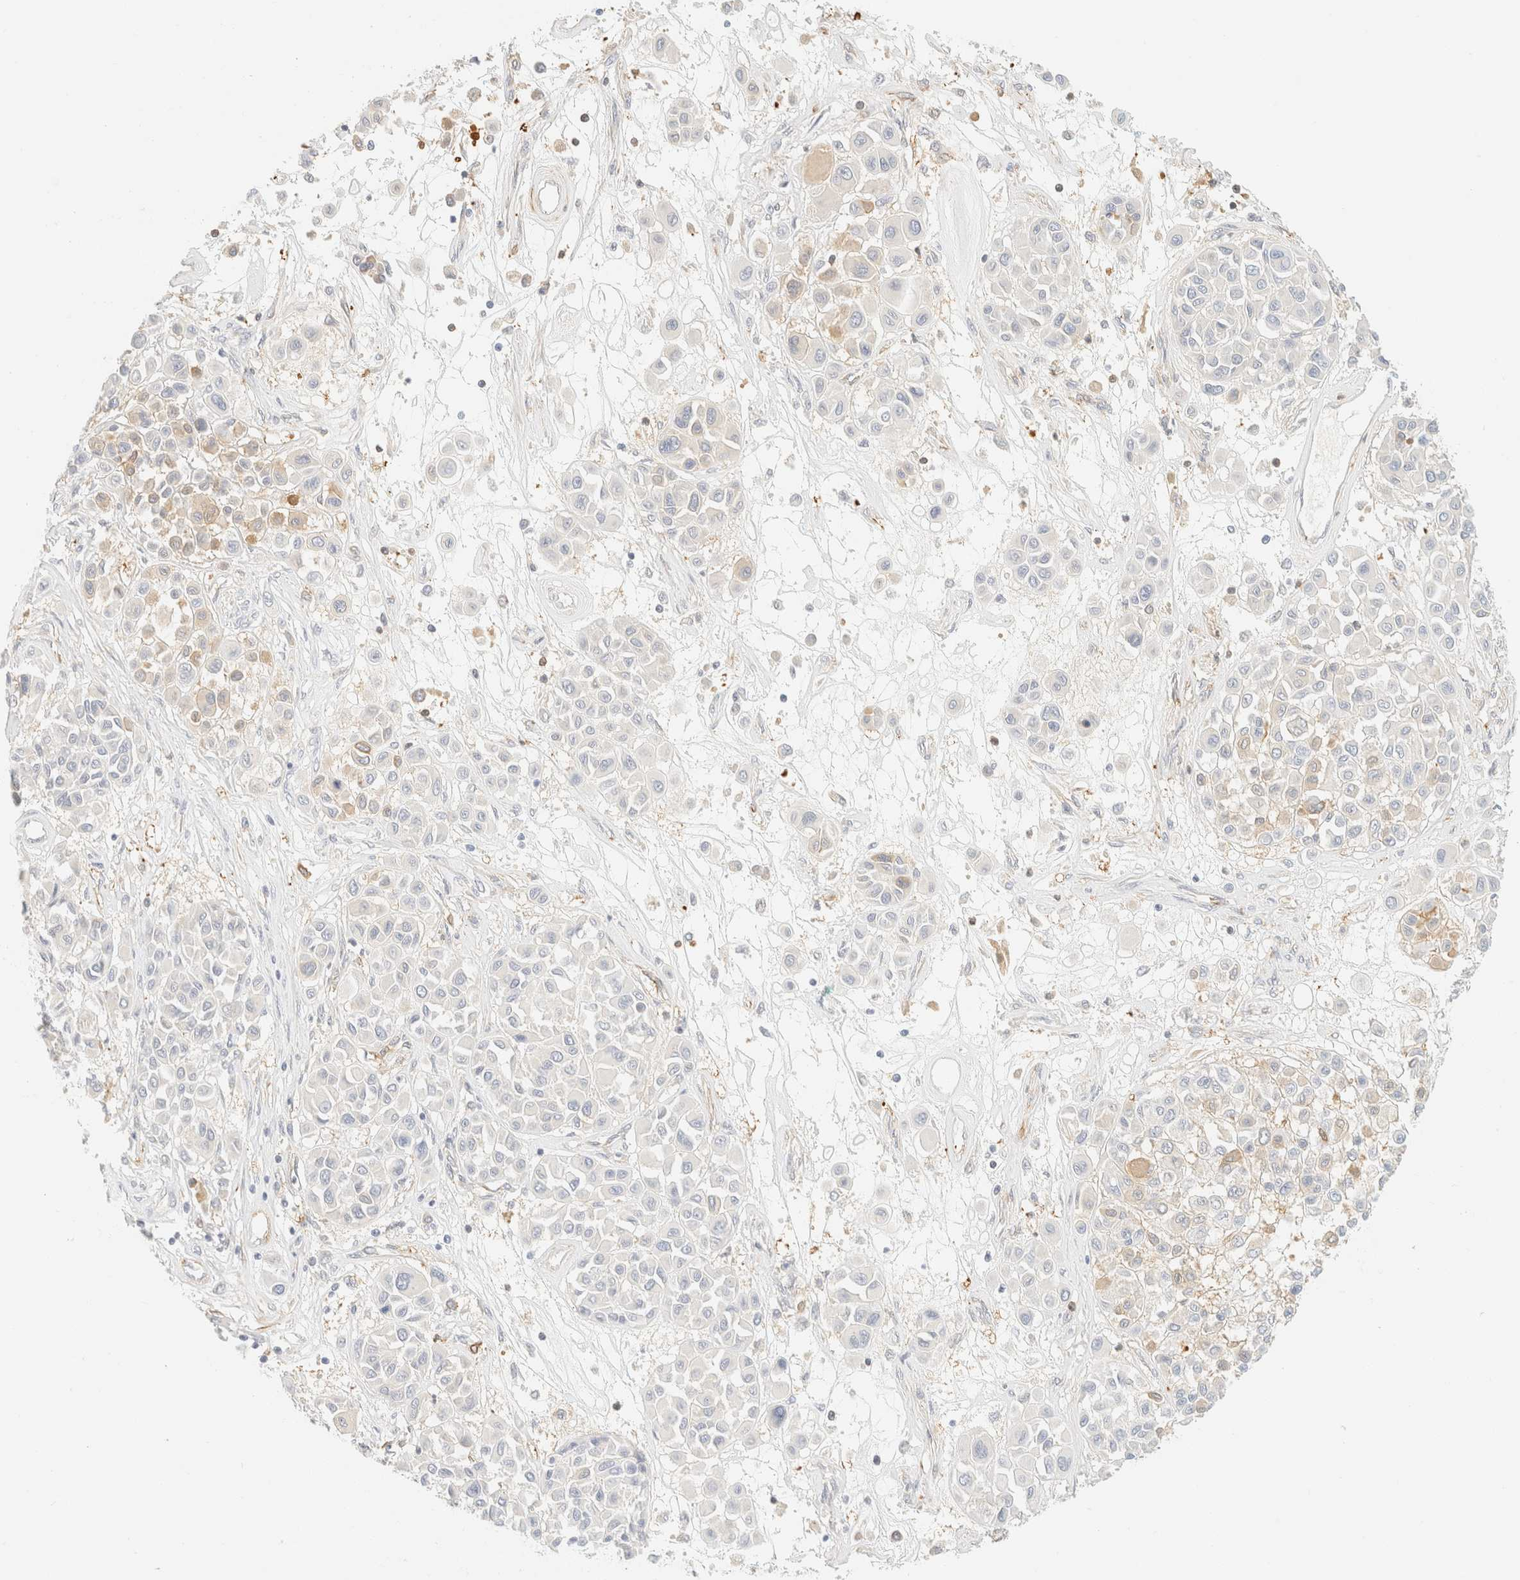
{"staining": {"intensity": "weak", "quantity": "<25%", "location": "cytoplasmic/membranous"}, "tissue": "melanoma", "cell_type": "Tumor cells", "image_type": "cancer", "snomed": [{"axis": "morphology", "description": "Malignant melanoma, Metastatic site"}, {"axis": "topography", "description": "Soft tissue"}], "caption": "This is an IHC histopathology image of melanoma. There is no positivity in tumor cells.", "gene": "OTOP2", "patient": {"sex": "male", "age": 41}}